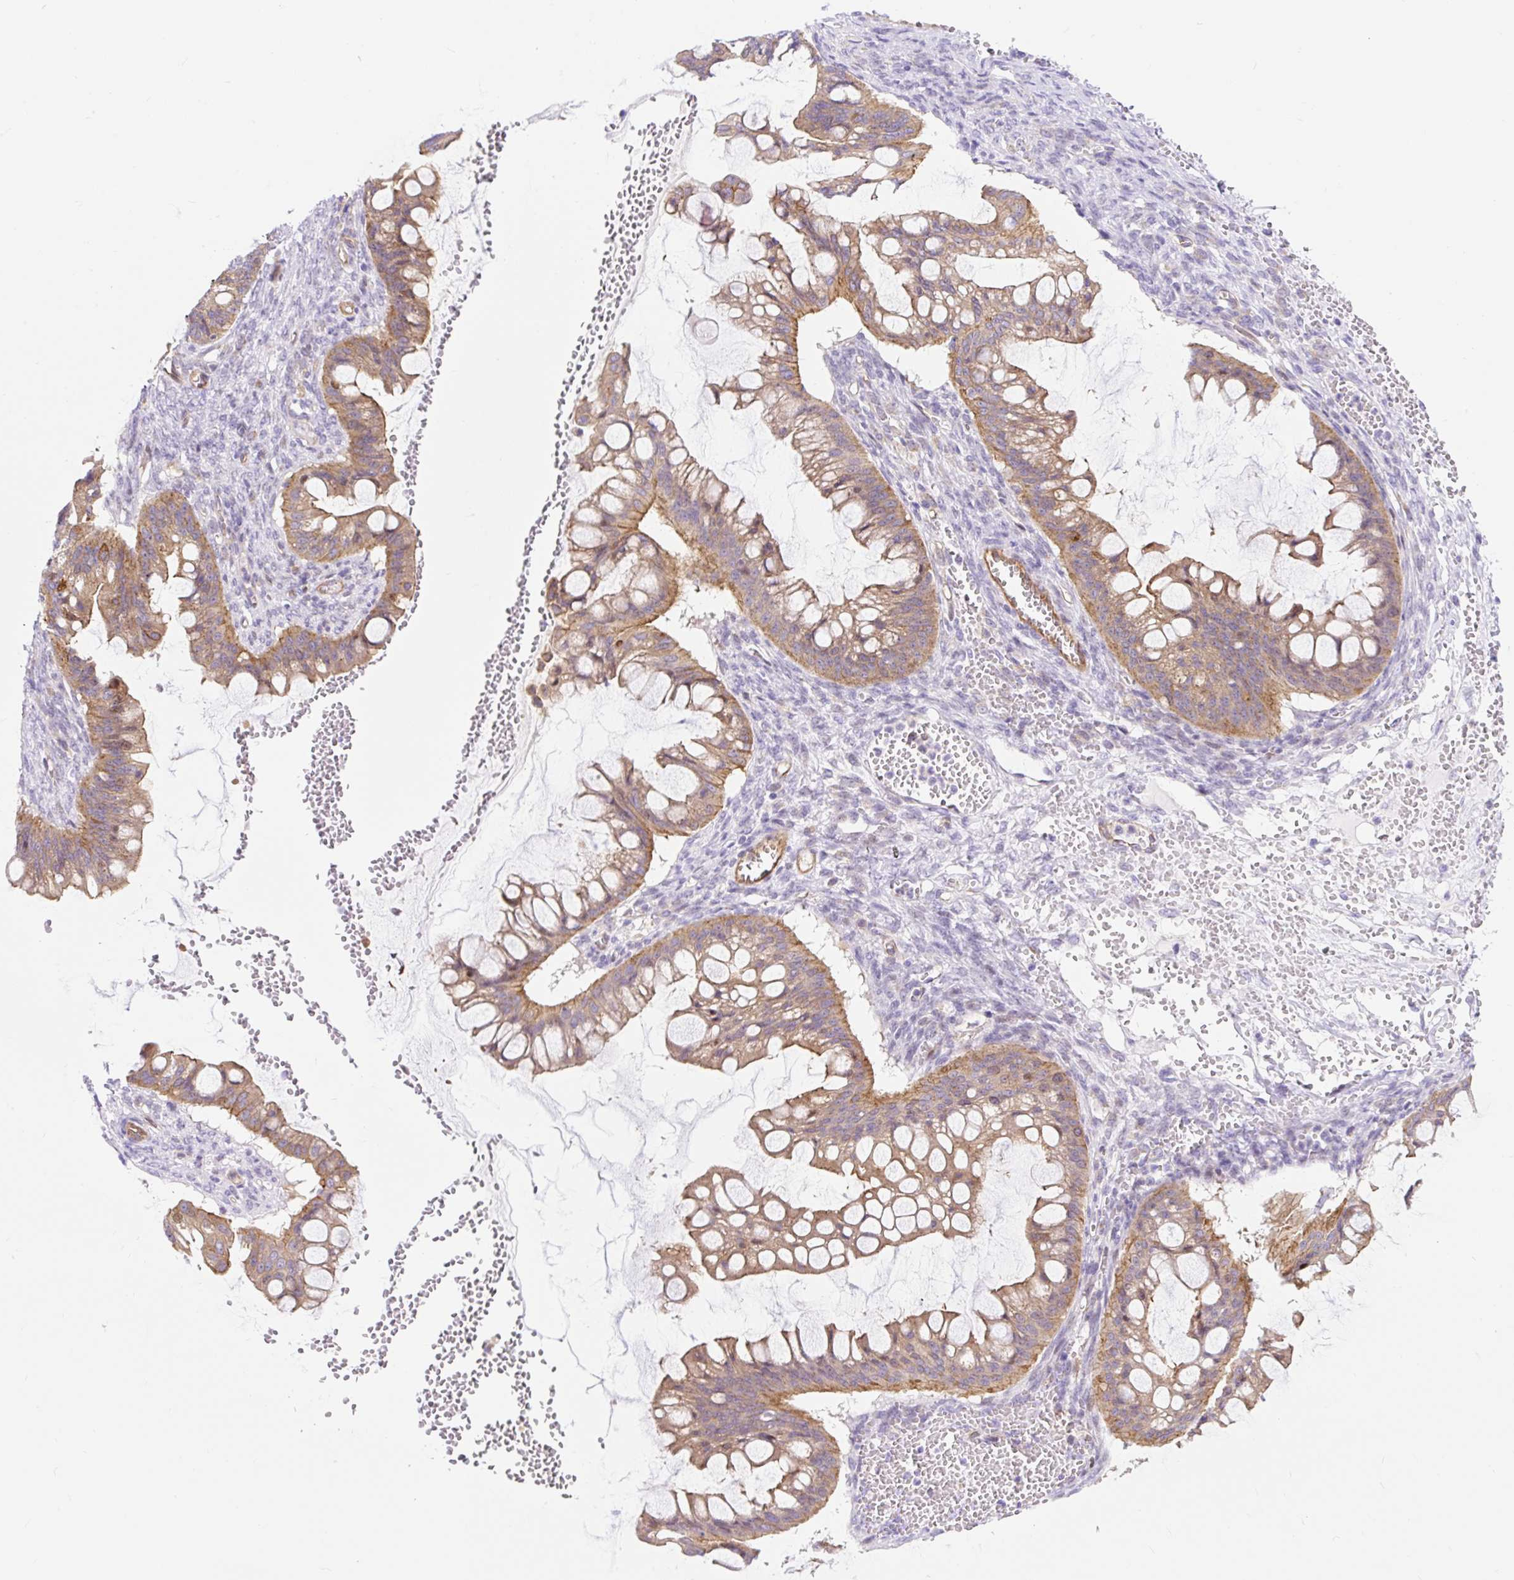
{"staining": {"intensity": "moderate", "quantity": "25%-75%", "location": "cytoplasmic/membranous"}, "tissue": "ovarian cancer", "cell_type": "Tumor cells", "image_type": "cancer", "snomed": [{"axis": "morphology", "description": "Cystadenocarcinoma, mucinous, NOS"}, {"axis": "topography", "description": "Ovary"}], "caption": "Immunohistochemical staining of mucinous cystadenocarcinoma (ovarian) displays medium levels of moderate cytoplasmic/membranous protein expression in approximately 25%-75% of tumor cells.", "gene": "HIP1R", "patient": {"sex": "female", "age": 73}}